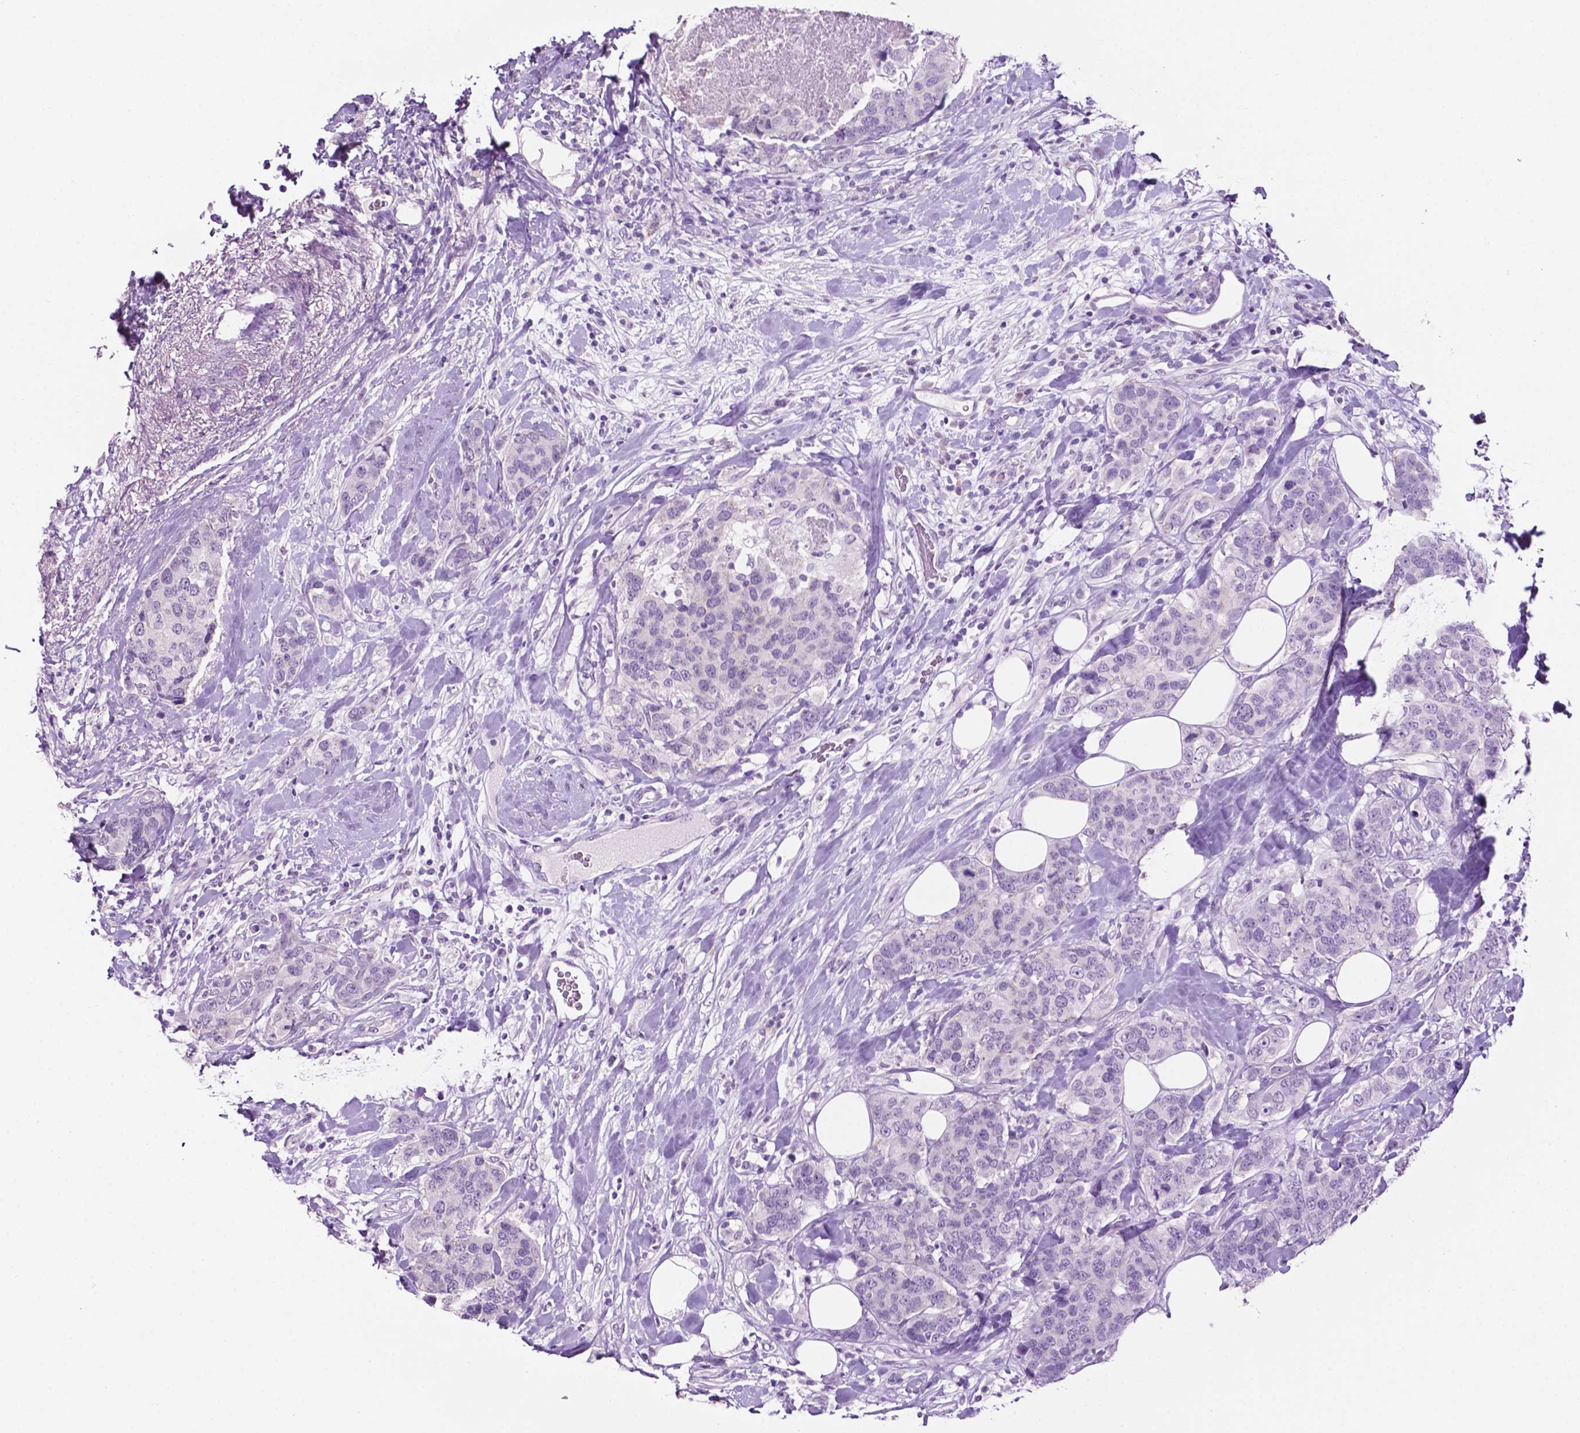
{"staining": {"intensity": "negative", "quantity": "none", "location": "none"}, "tissue": "breast cancer", "cell_type": "Tumor cells", "image_type": "cancer", "snomed": [{"axis": "morphology", "description": "Lobular carcinoma"}, {"axis": "topography", "description": "Breast"}], "caption": "An image of human lobular carcinoma (breast) is negative for staining in tumor cells.", "gene": "PHGR1", "patient": {"sex": "female", "age": 59}}